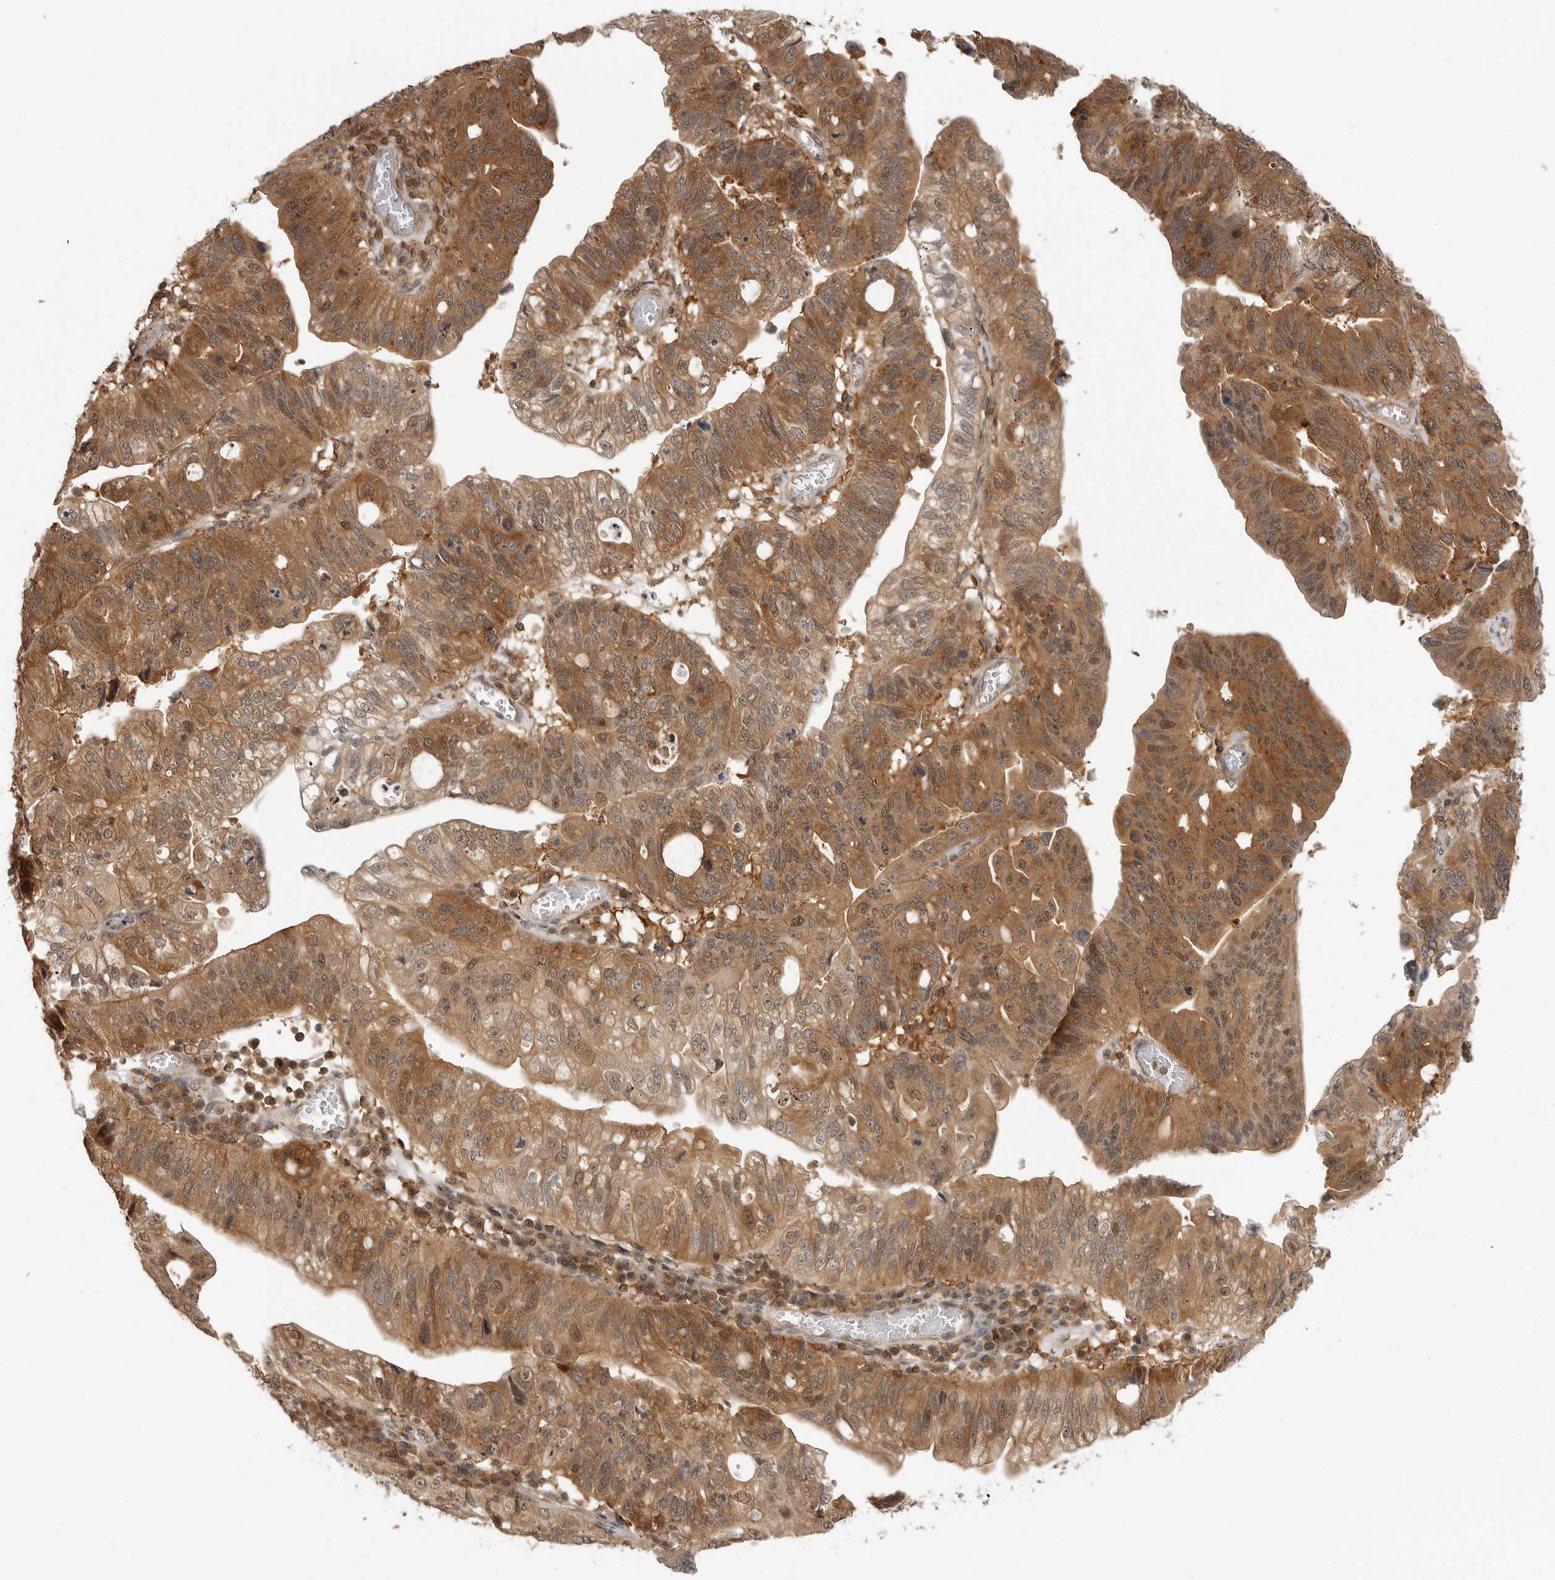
{"staining": {"intensity": "moderate", "quantity": ">75%", "location": "cytoplasmic/membranous,nuclear"}, "tissue": "stomach cancer", "cell_type": "Tumor cells", "image_type": "cancer", "snomed": [{"axis": "morphology", "description": "Adenocarcinoma, NOS"}, {"axis": "topography", "description": "Stomach"}], "caption": "High-magnification brightfield microscopy of stomach adenocarcinoma stained with DAB (brown) and counterstained with hematoxylin (blue). tumor cells exhibit moderate cytoplasmic/membranous and nuclear staining is appreciated in about>75% of cells.", "gene": "ERN1", "patient": {"sex": "male", "age": 59}}